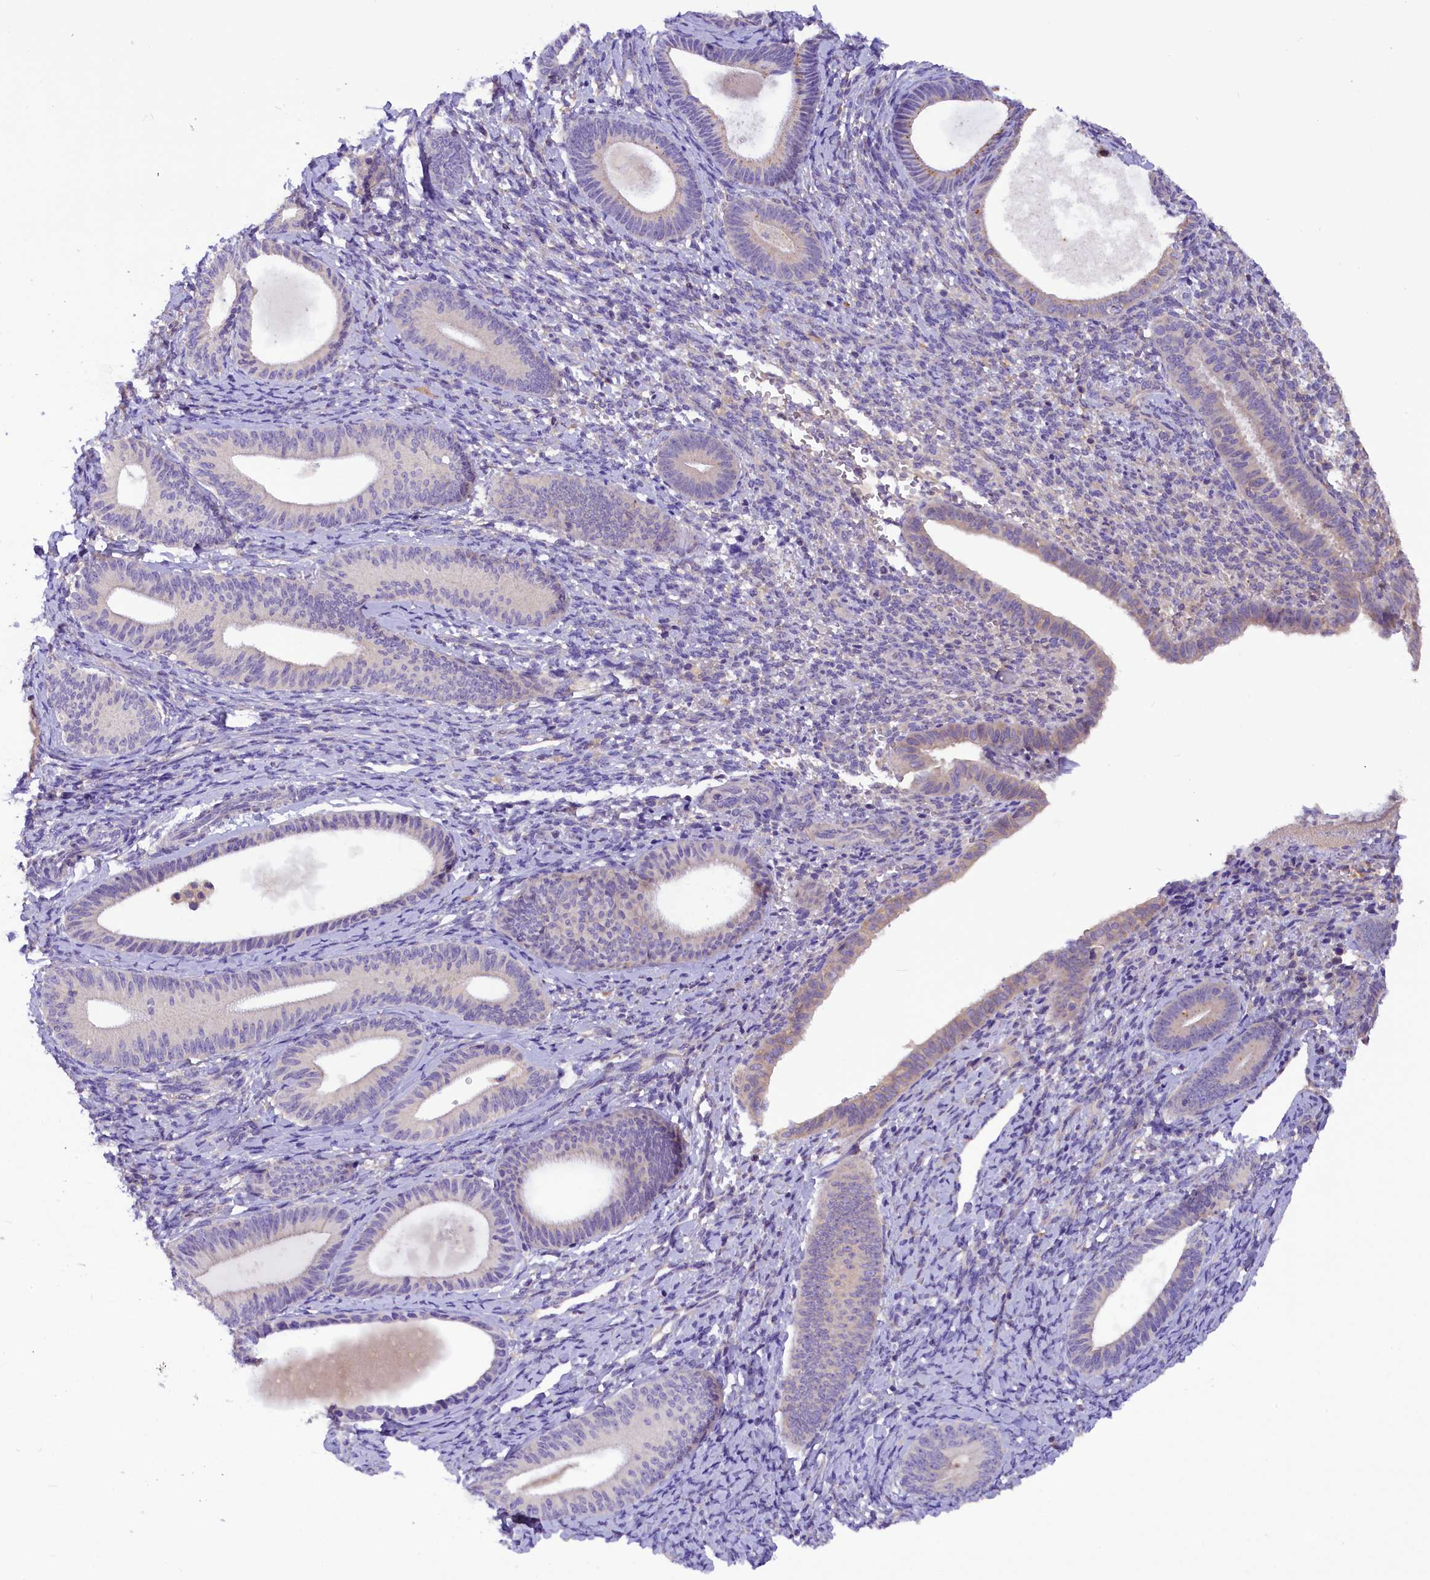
{"staining": {"intensity": "negative", "quantity": "none", "location": "none"}, "tissue": "endometrium", "cell_type": "Cells in endometrial stroma", "image_type": "normal", "snomed": [{"axis": "morphology", "description": "Normal tissue, NOS"}, {"axis": "topography", "description": "Endometrium"}], "caption": "Immunohistochemistry (IHC) of unremarkable endometrium demonstrates no staining in cells in endometrial stroma. (DAB IHC, high magnification).", "gene": "AP3B2", "patient": {"sex": "female", "age": 65}}